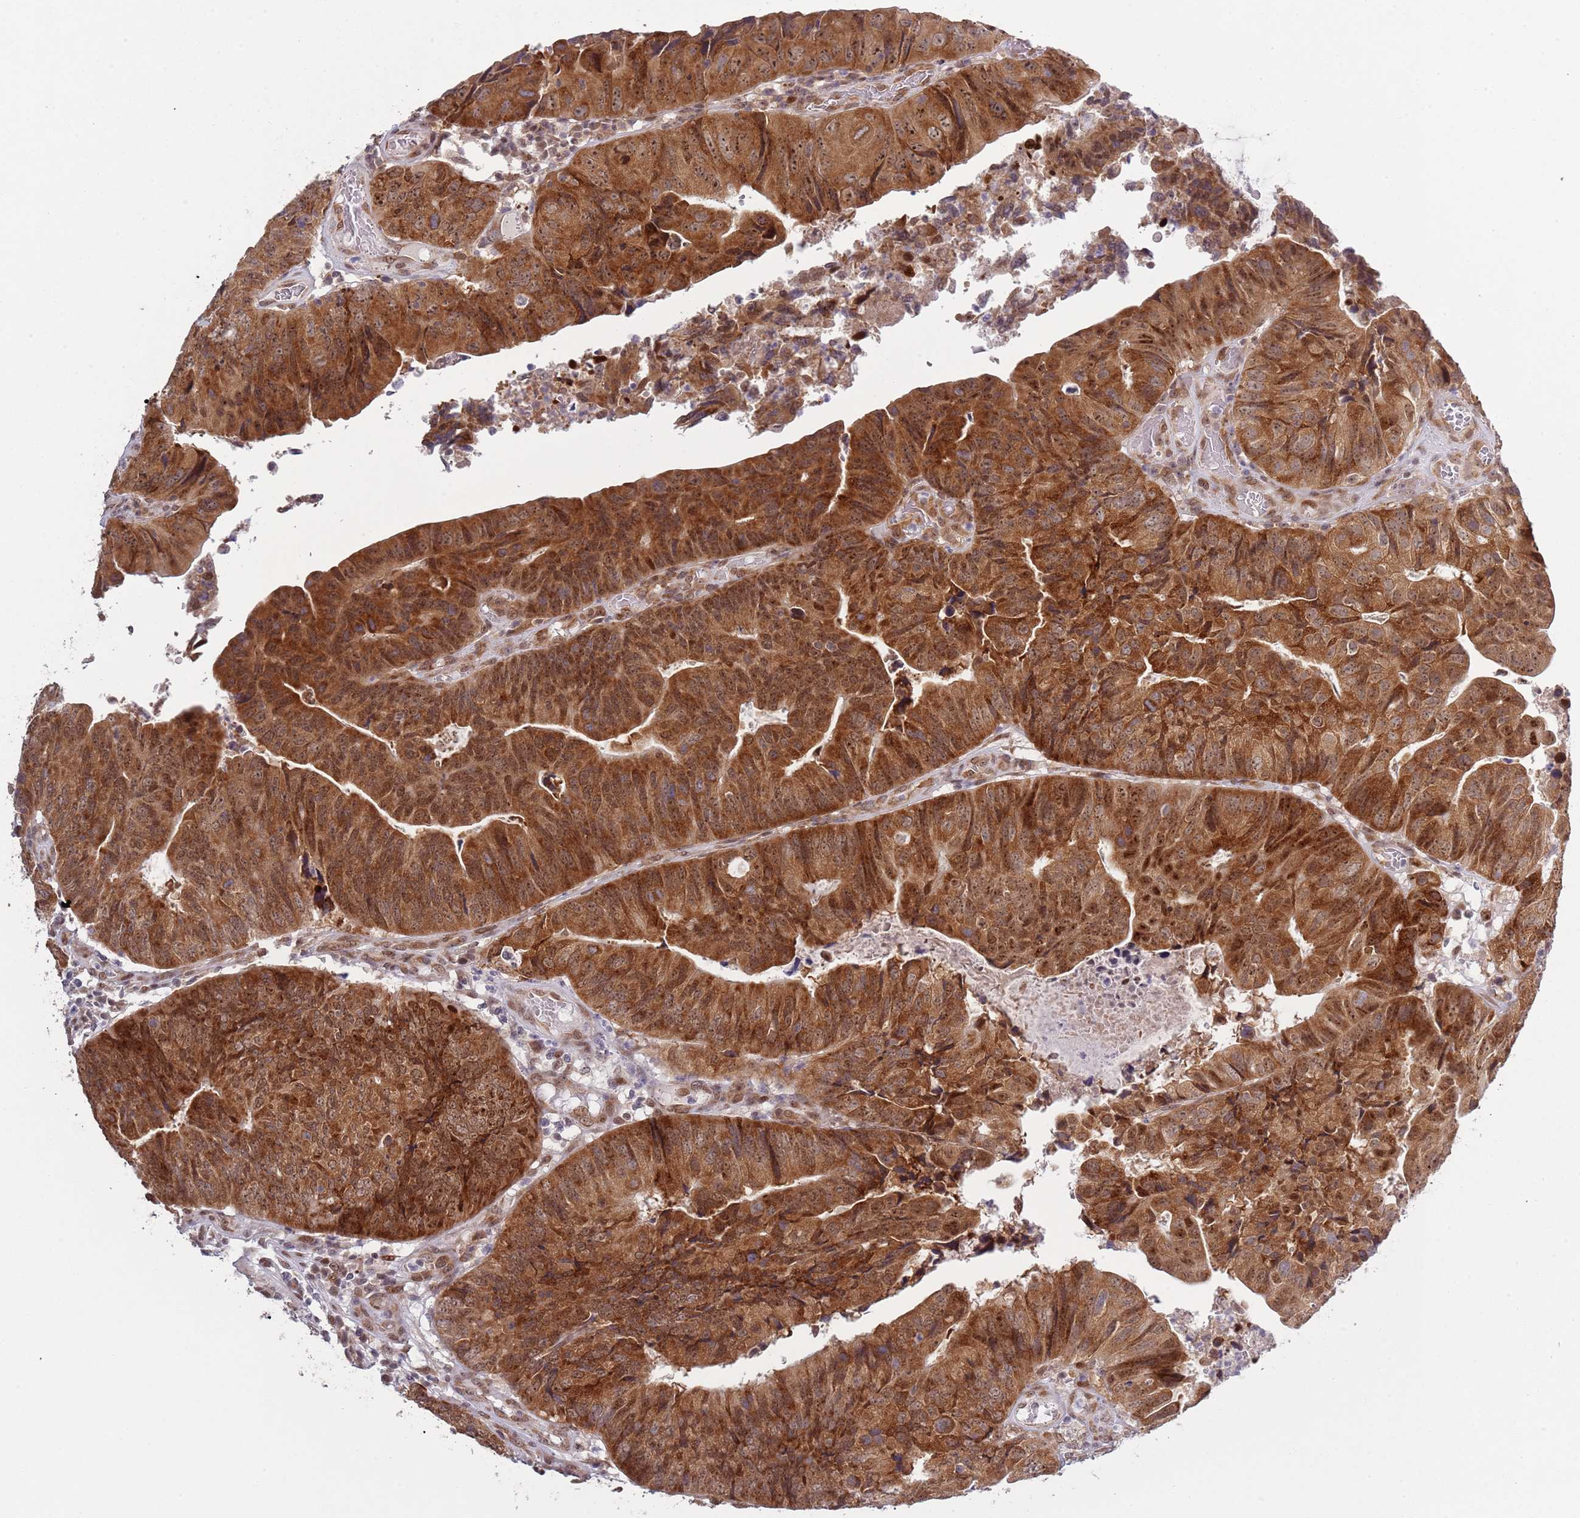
{"staining": {"intensity": "moderate", "quantity": ">75%", "location": "cytoplasmic/membranous,nuclear"}, "tissue": "colorectal cancer", "cell_type": "Tumor cells", "image_type": "cancer", "snomed": [{"axis": "morphology", "description": "Adenocarcinoma, NOS"}, {"axis": "topography", "description": "Colon"}], "caption": "Colorectal cancer (adenocarcinoma) stained with a protein marker reveals moderate staining in tumor cells.", "gene": "SLC25A32", "patient": {"sex": "female", "age": 67}}